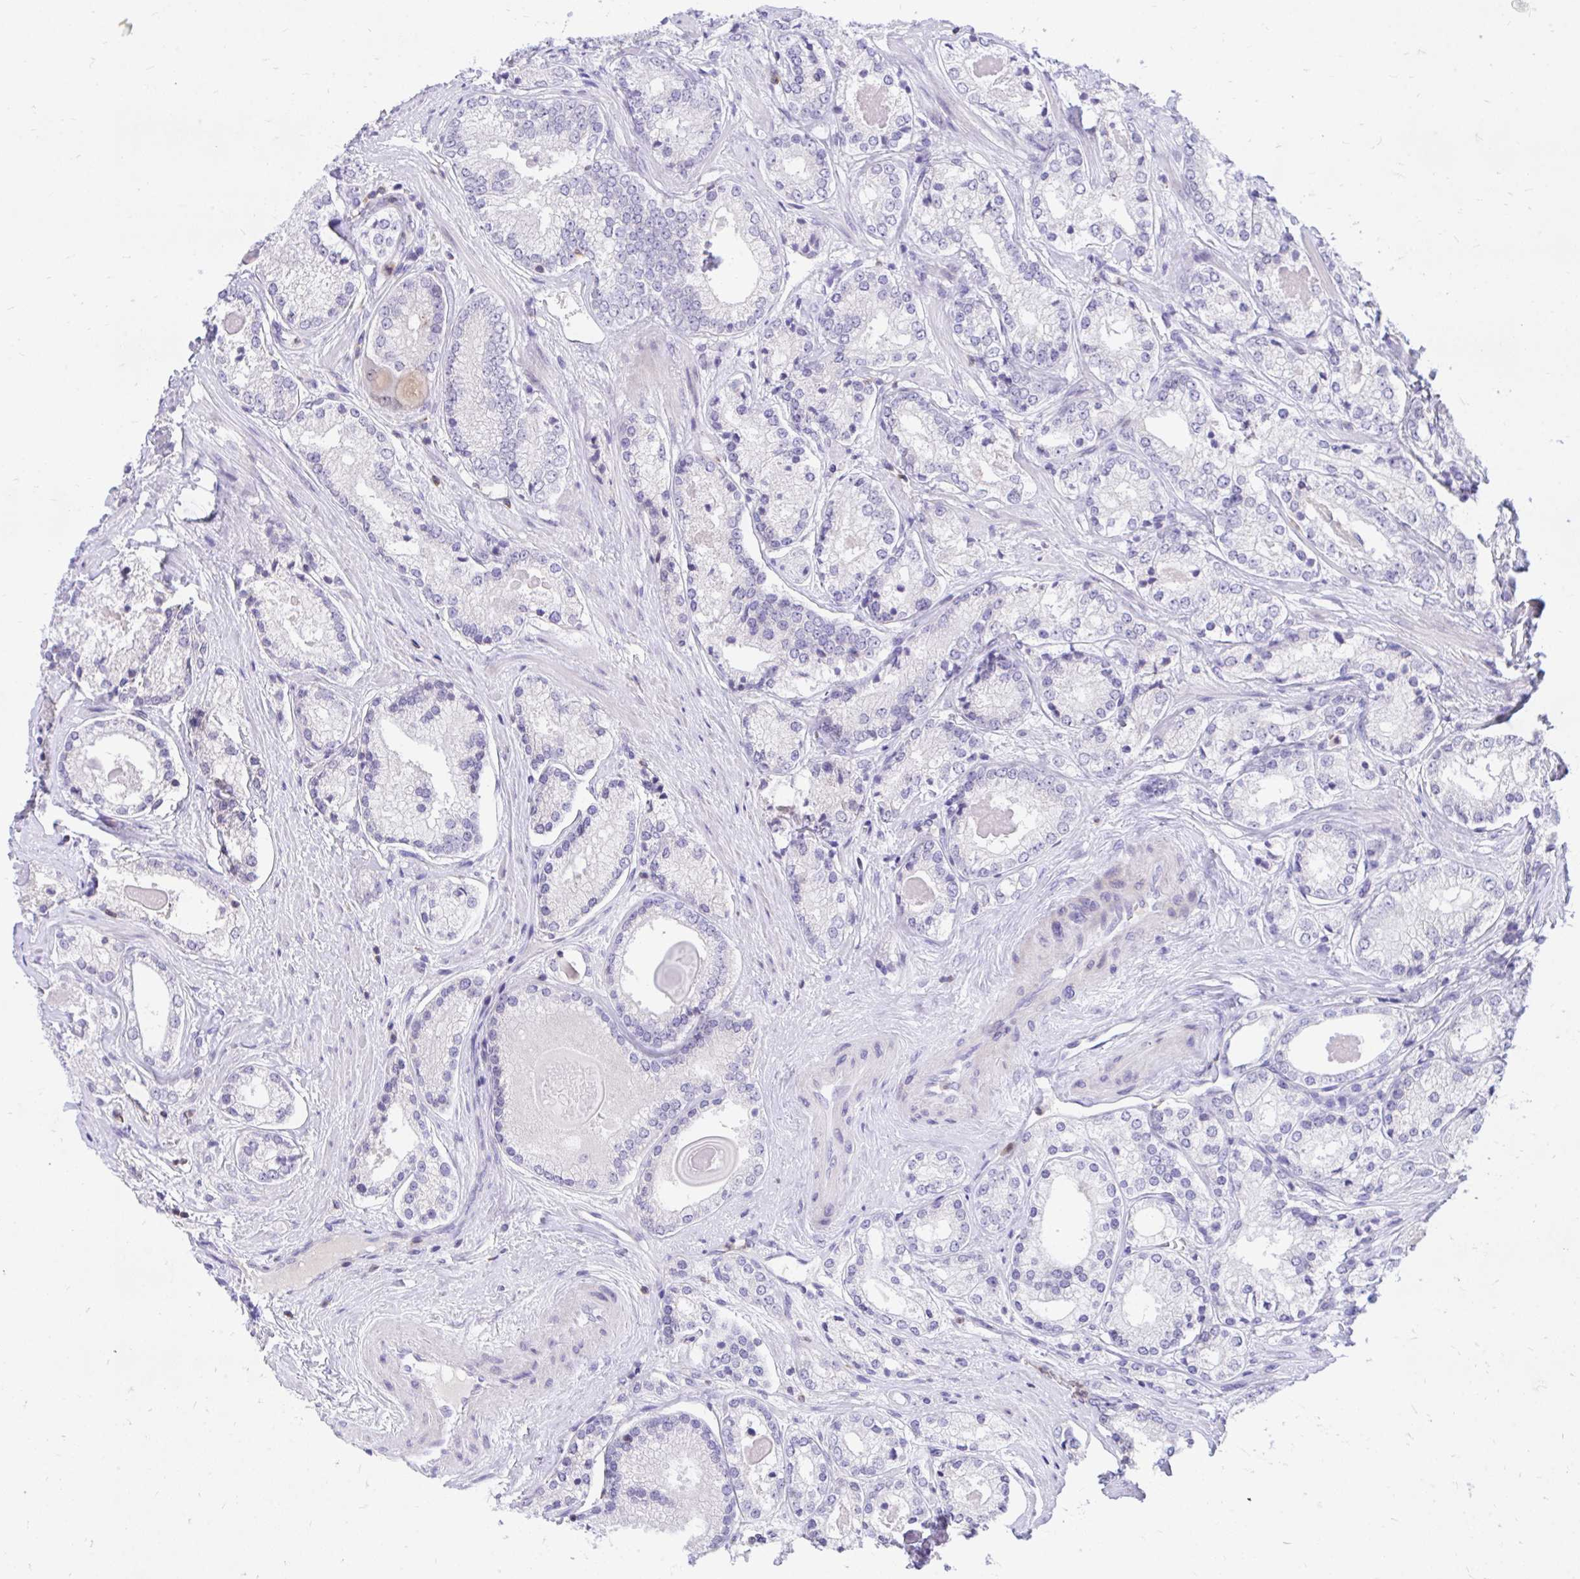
{"staining": {"intensity": "negative", "quantity": "none", "location": "none"}, "tissue": "prostate cancer", "cell_type": "Tumor cells", "image_type": "cancer", "snomed": [{"axis": "morphology", "description": "Adenocarcinoma, NOS"}, {"axis": "morphology", "description": "Adenocarcinoma, Low grade"}, {"axis": "topography", "description": "Prostate"}], "caption": "The histopathology image demonstrates no staining of tumor cells in prostate cancer (adenocarcinoma (low-grade)).", "gene": "CXCL8", "patient": {"sex": "male", "age": 68}}